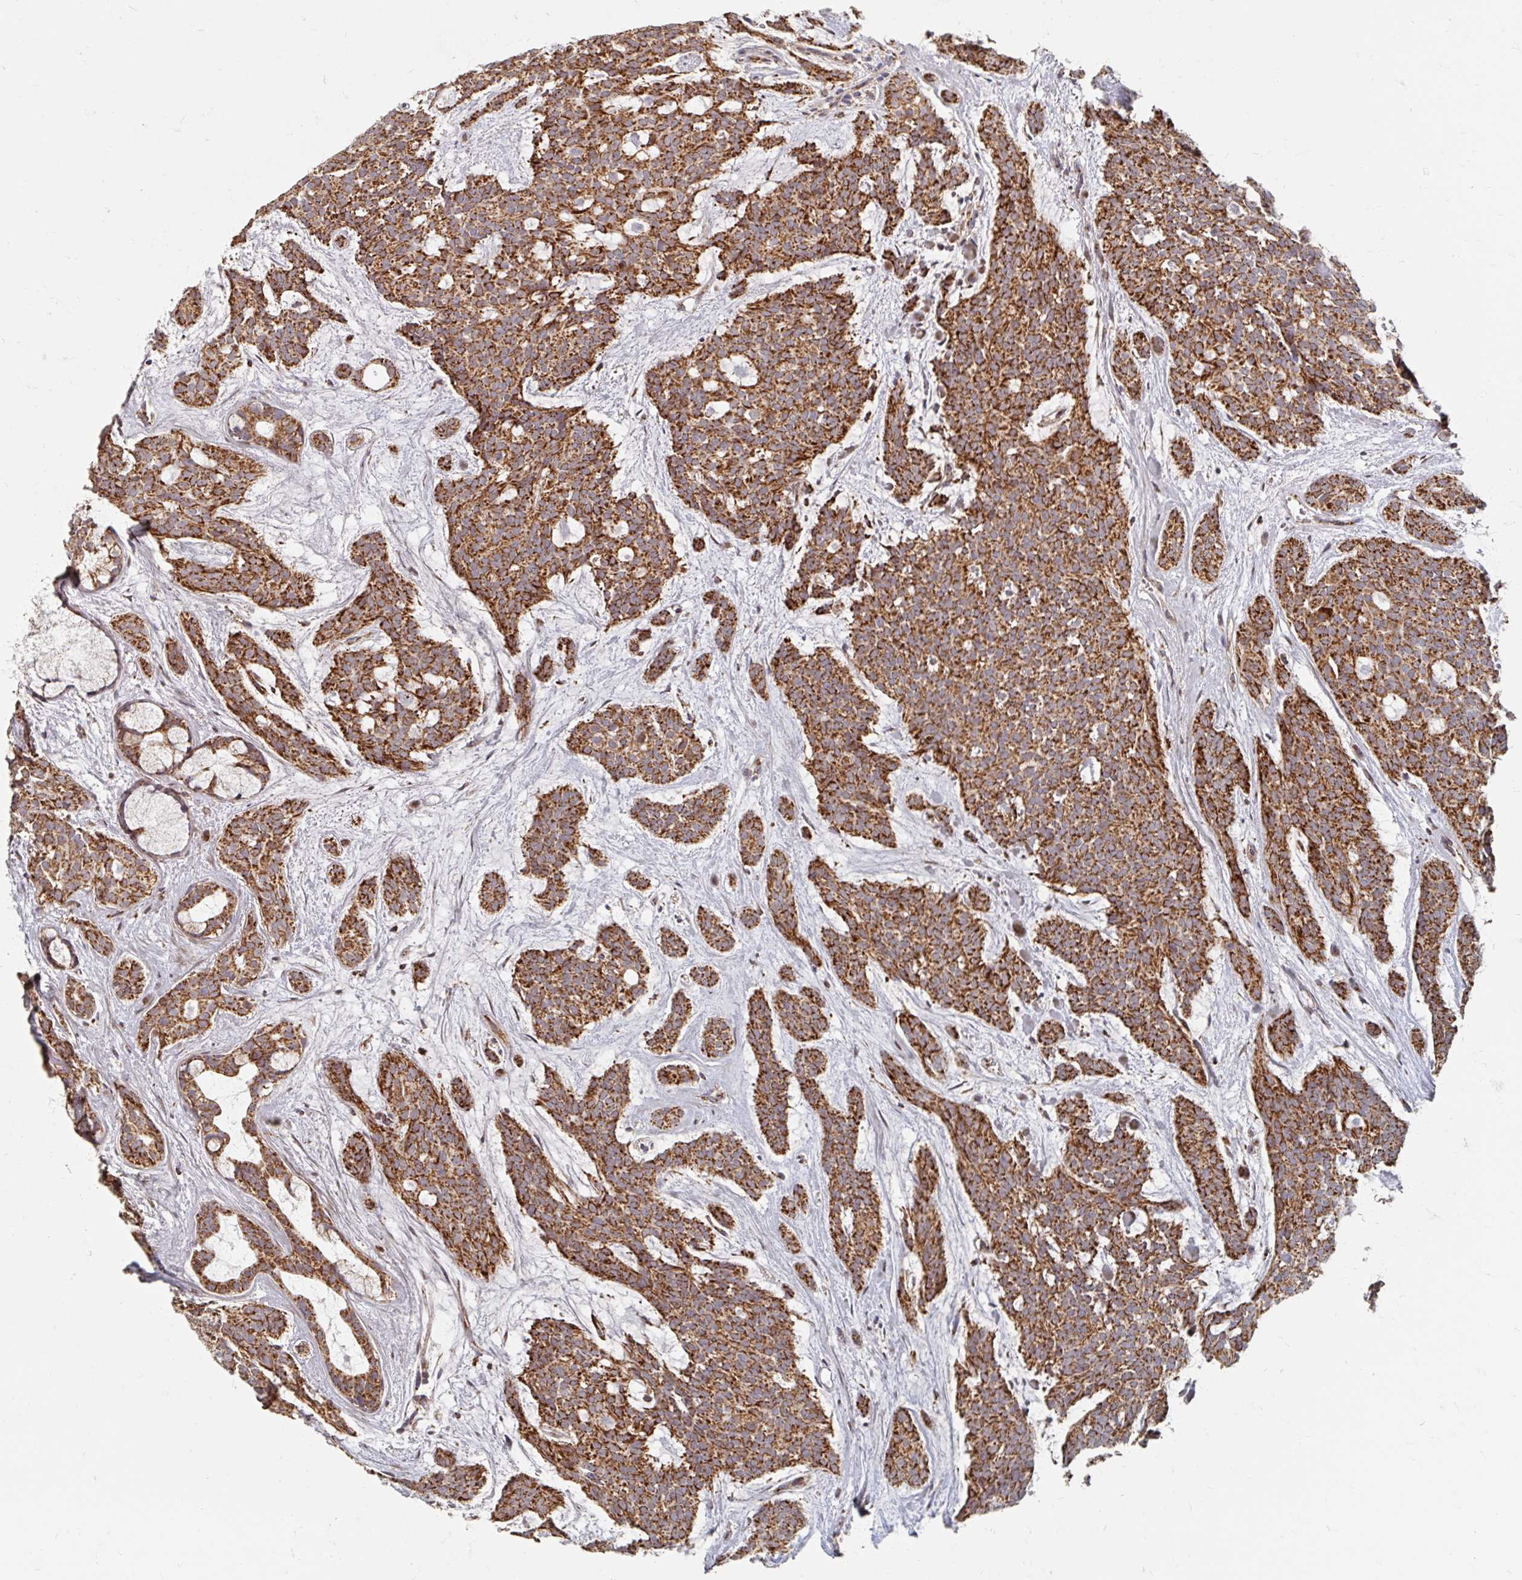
{"staining": {"intensity": "strong", "quantity": ">75%", "location": "cytoplasmic/membranous"}, "tissue": "head and neck cancer", "cell_type": "Tumor cells", "image_type": "cancer", "snomed": [{"axis": "morphology", "description": "Adenocarcinoma, NOS"}, {"axis": "topography", "description": "Head-Neck"}], "caption": "IHC of human adenocarcinoma (head and neck) demonstrates high levels of strong cytoplasmic/membranous positivity in about >75% of tumor cells.", "gene": "MAVS", "patient": {"sex": "male", "age": 66}}